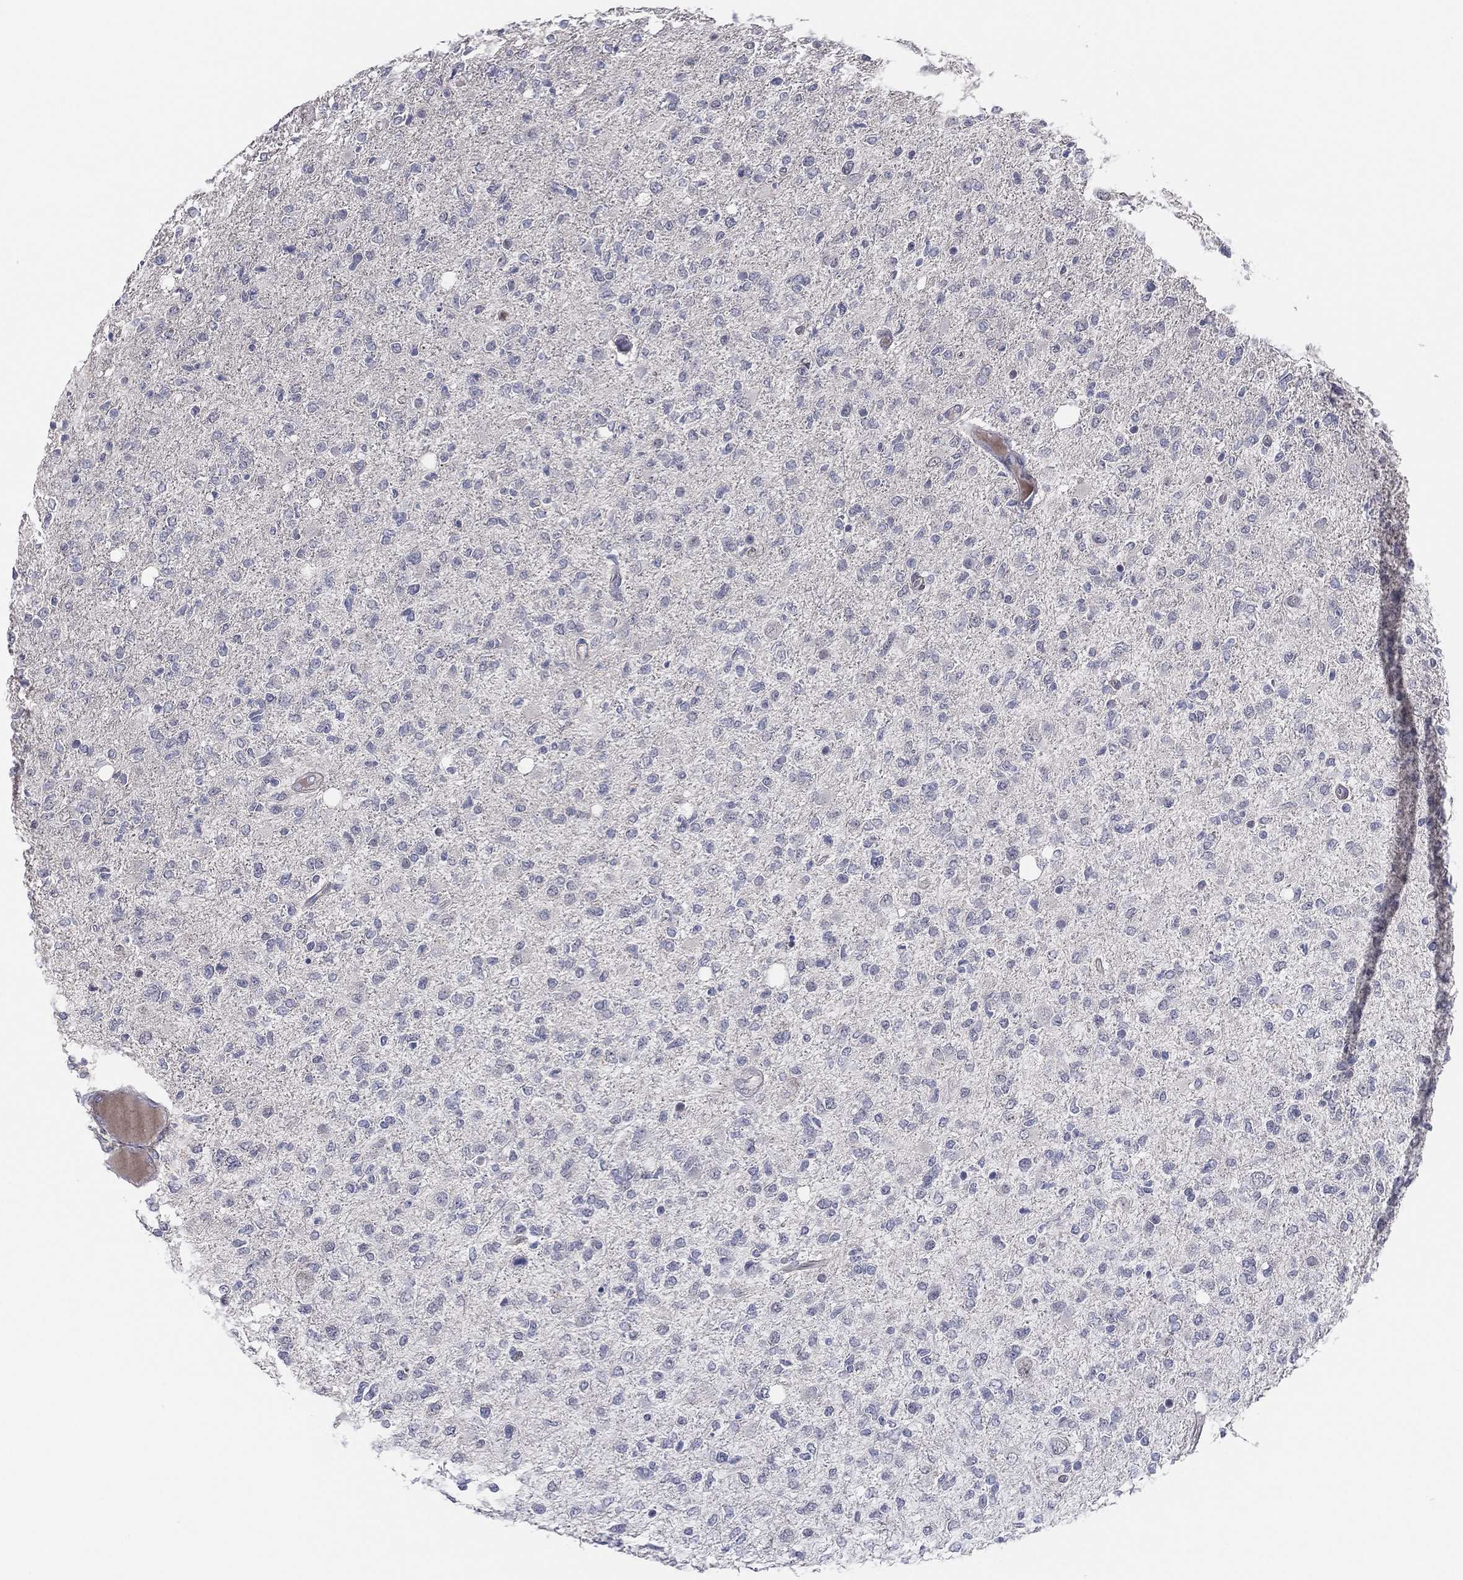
{"staining": {"intensity": "negative", "quantity": "none", "location": "none"}, "tissue": "glioma", "cell_type": "Tumor cells", "image_type": "cancer", "snomed": [{"axis": "morphology", "description": "Glioma, malignant, High grade"}, {"axis": "topography", "description": "Cerebral cortex"}], "caption": "Immunohistochemistry histopathology image of neoplastic tissue: human malignant glioma (high-grade) stained with DAB reveals no significant protein staining in tumor cells.", "gene": "UTP14A", "patient": {"sex": "male", "age": 70}}